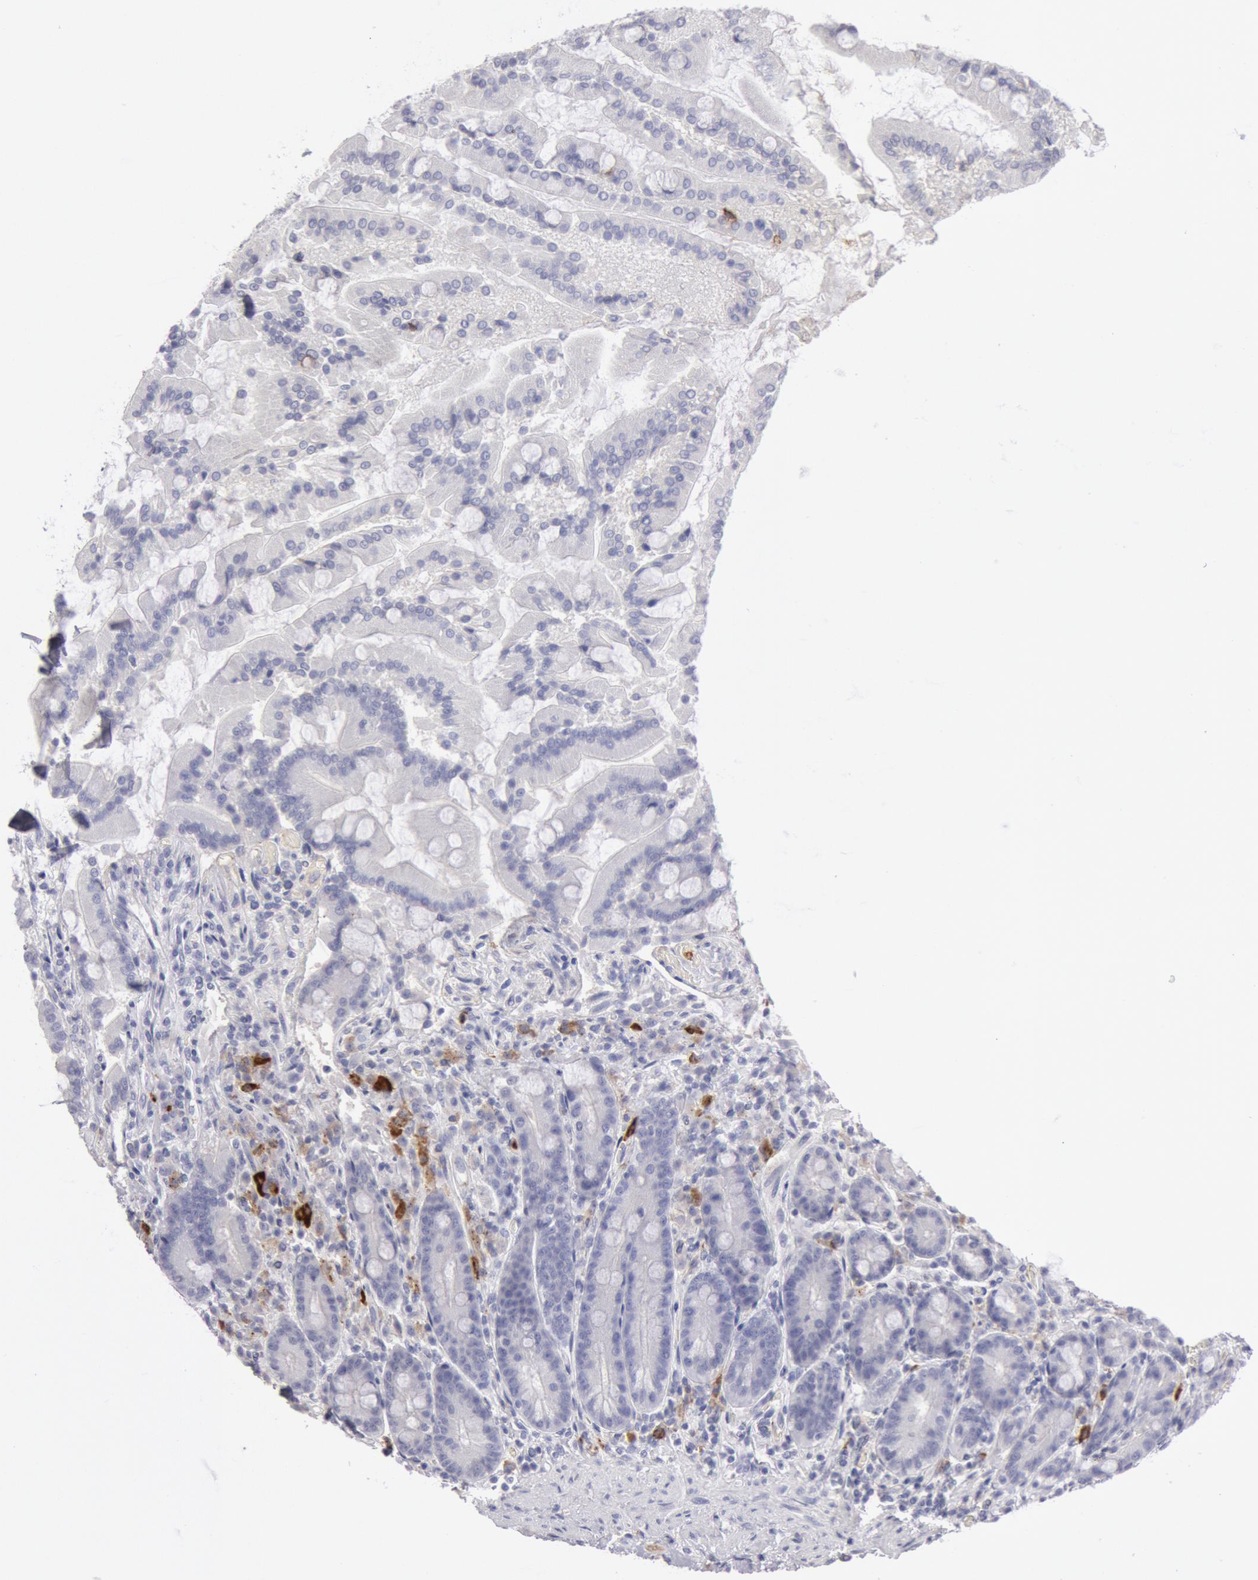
{"staining": {"intensity": "negative", "quantity": "none", "location": "none"}, "tissue": "duodenum", "cell_type": "Glandular cells", "image_type": "normal", "snomed": [{"axis": "morphology", "description": "Normal tissue, NOS"}, {"axis": "topography", "description": "Duodenum"}], "caption": "This is a histopathology image of immunohistochemistry (IHC) staining of normal duodenum, which shows no staining in glandular cells.", "gene": "FCN1", "patient": {"sex": "female", "age": 64}}